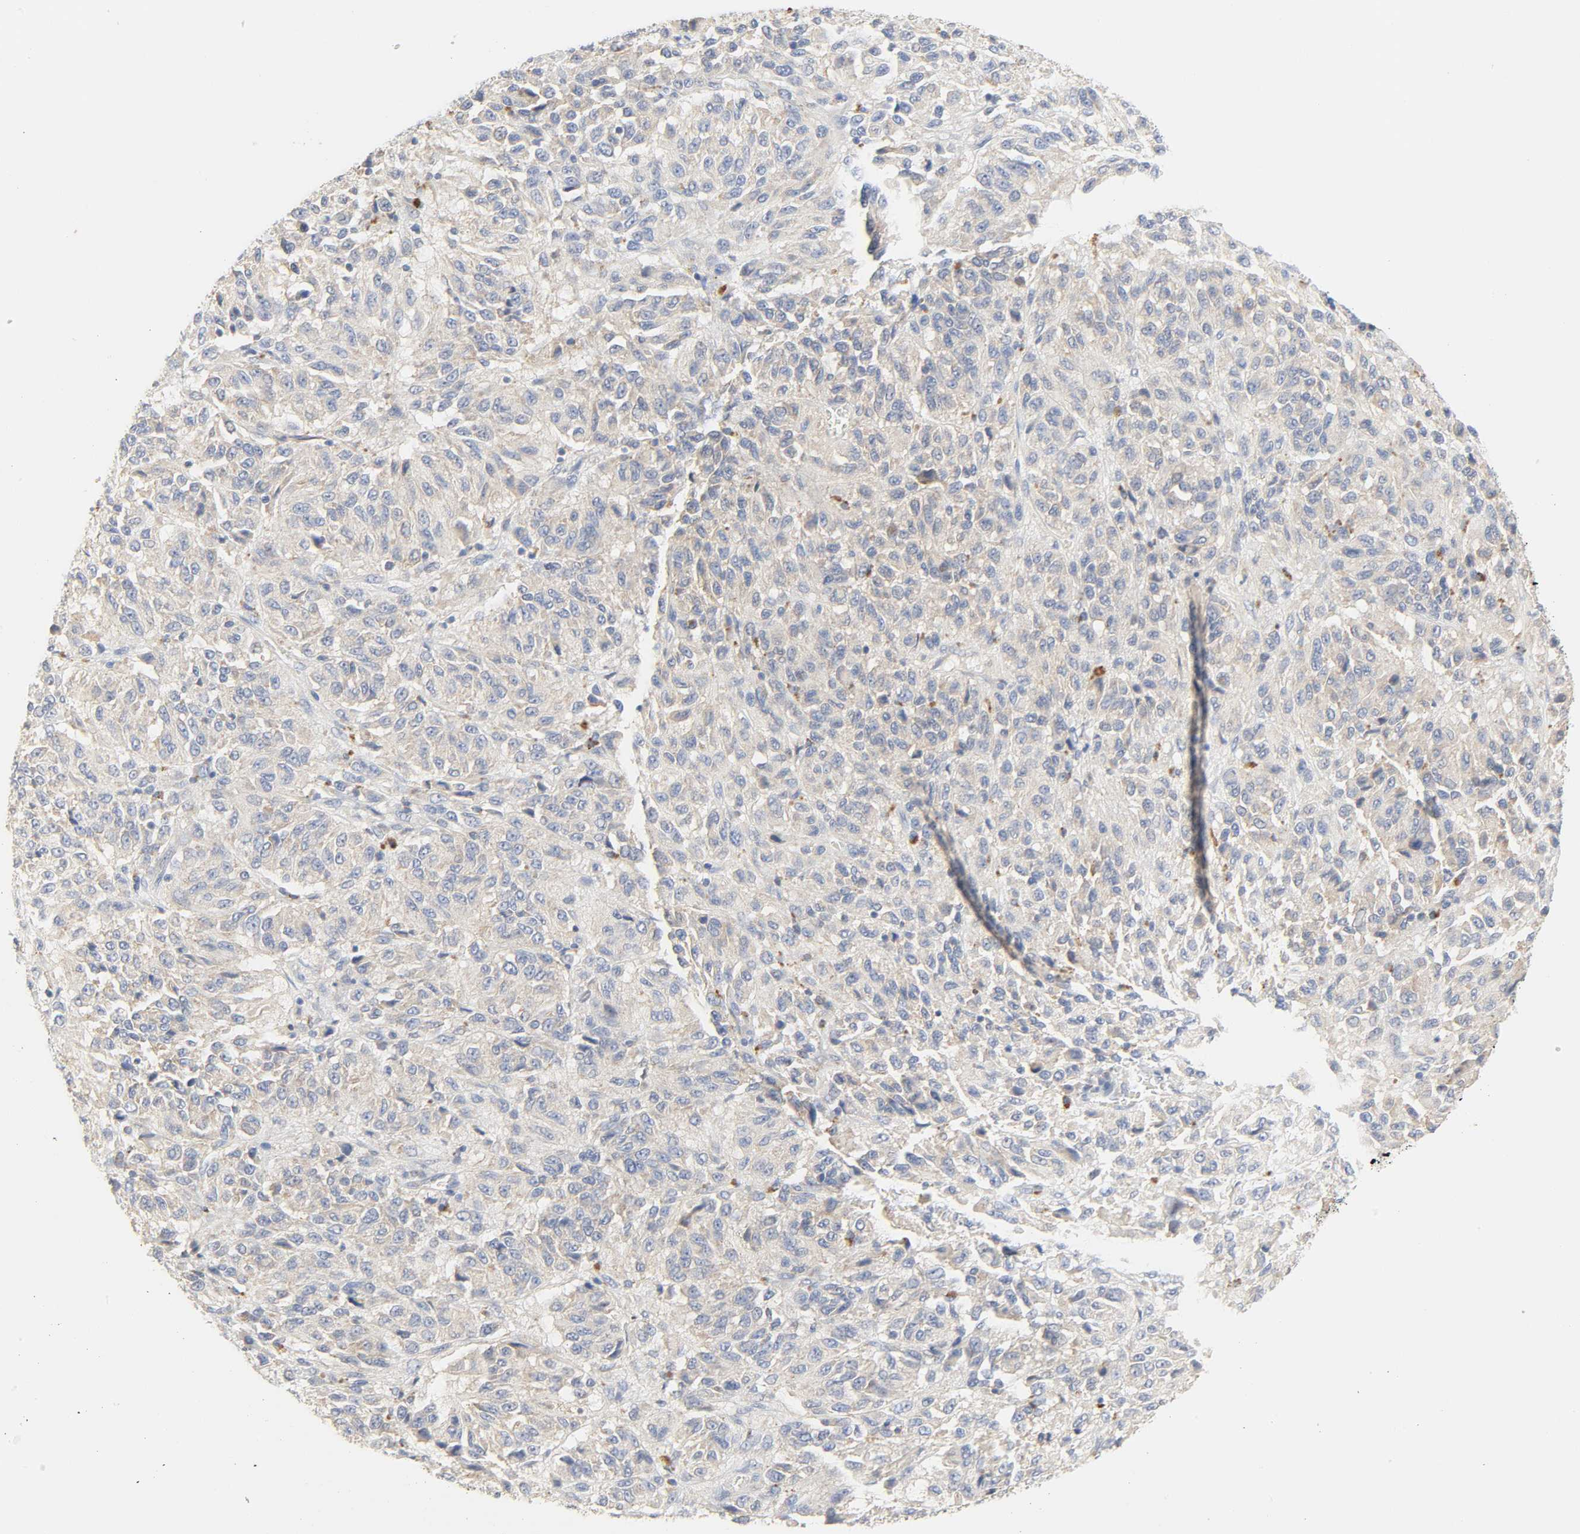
{"staining": {"intensity": "negative", "quantity": "none", "location": "none"}, "tissue": "melanoma", "cell_type": "Tumor cells", "image_type": "cancer", "snomed": [{"axis": "morphology", "description": "Malignant melanoma, Metastatic site"}, {"axis": "topography", "description": "Lung"}], "caption": "Human melanoma stained for a protein using IHC demonstrates no expression in tumor cells.", "gene": "CAMK2A", "patient": {"sex": "male", "age": 64}}